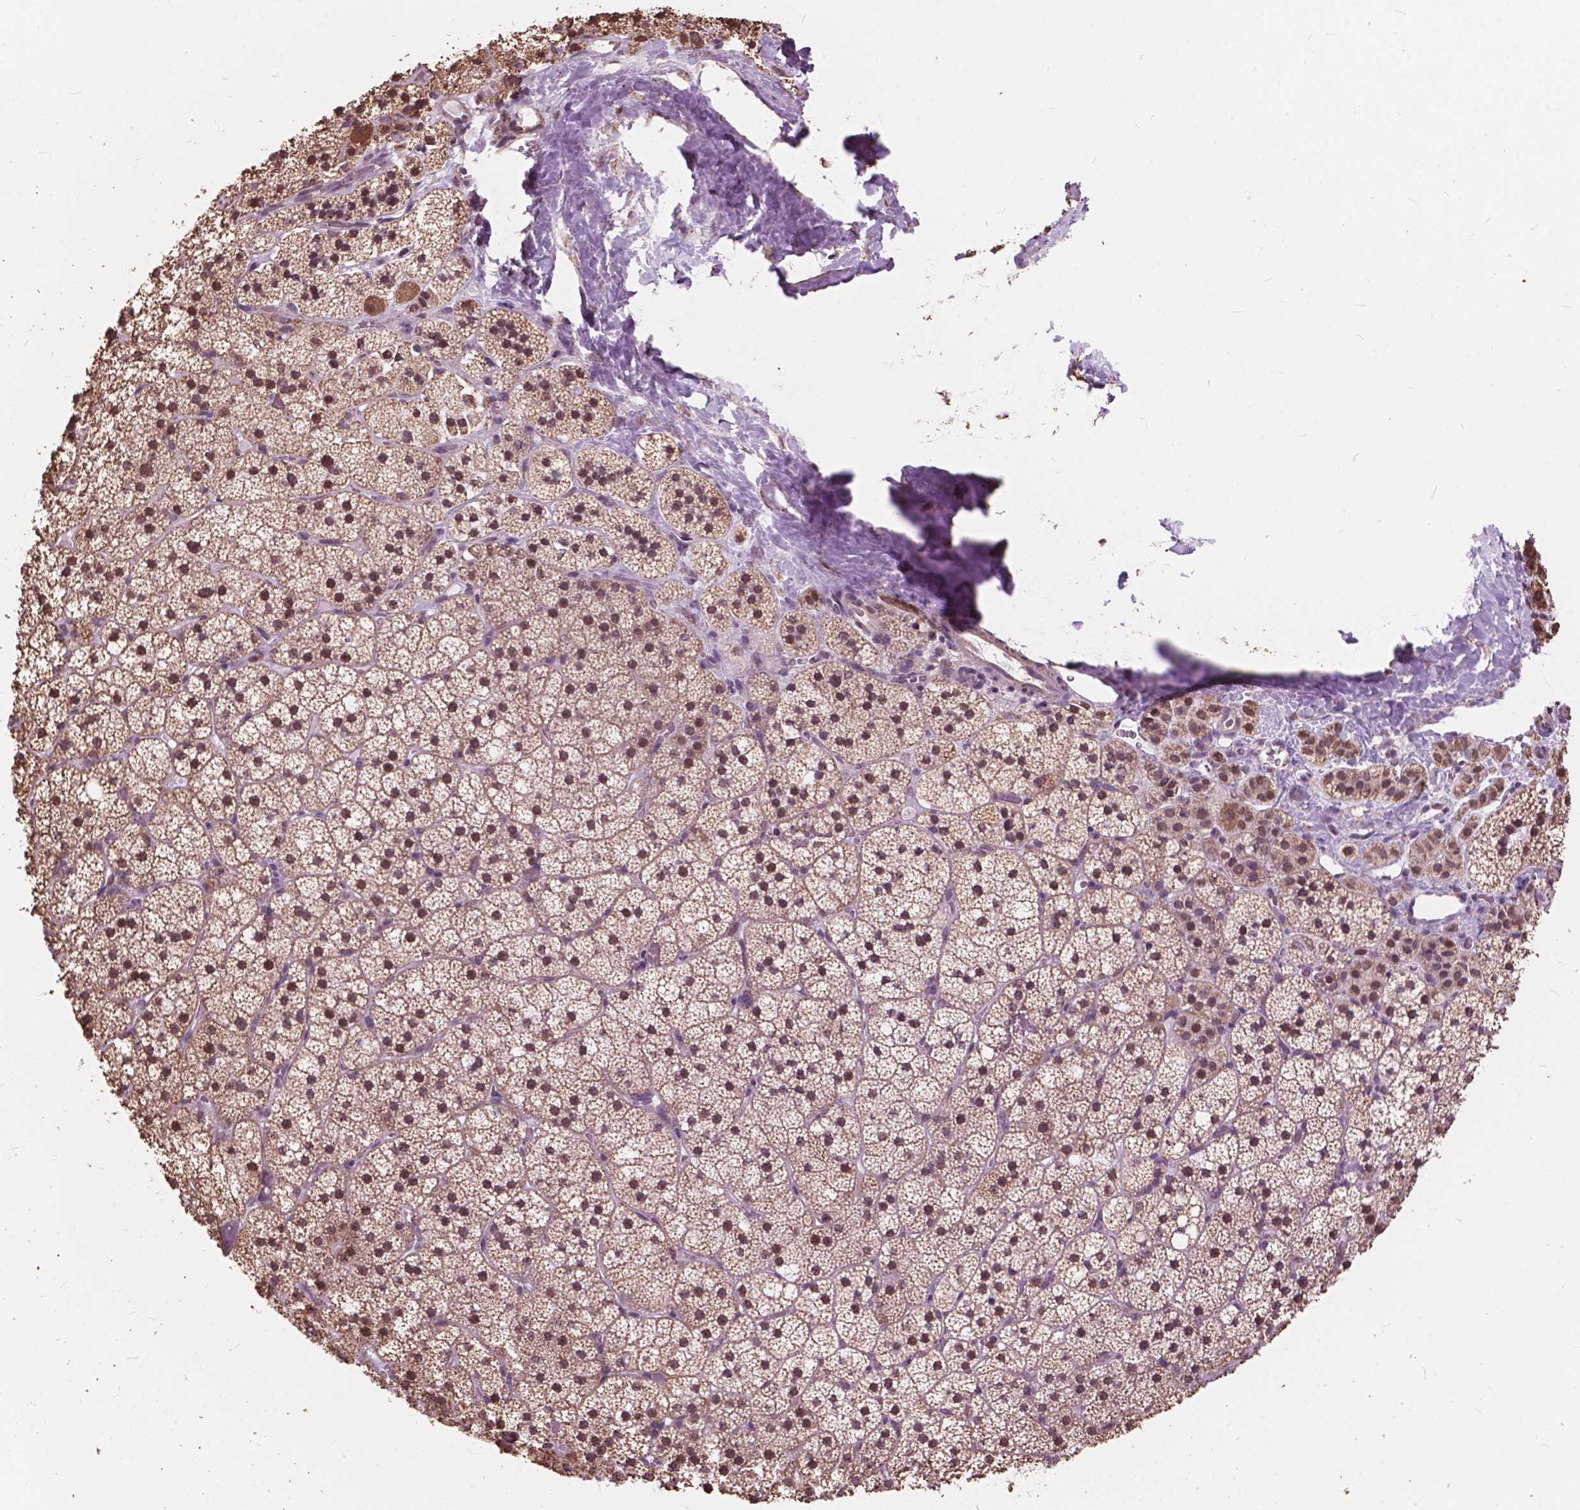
{"staining": {"intensity": "moderate", "quantity": ">75%", "location": "cytoplasmic/membranous,nuclear"}, "tissue": "adrenal gland", "cell_type": "Glandular cells", "image_type": "normal", "snomed": [{"axis": "morphology", "description": "Normal tissue, NOS"}, {"axis": "topography", "description": "Adrenal gland"}], "caption": "Immunohistochemistry of normal adrenal gland demonstrates medium levels of moderate cytoplasmic/membranous,nuclear positivity in approximately >75% of glandular cells.", "gene": "SCOC", "patient": {"sex": "male", "age": 53}}